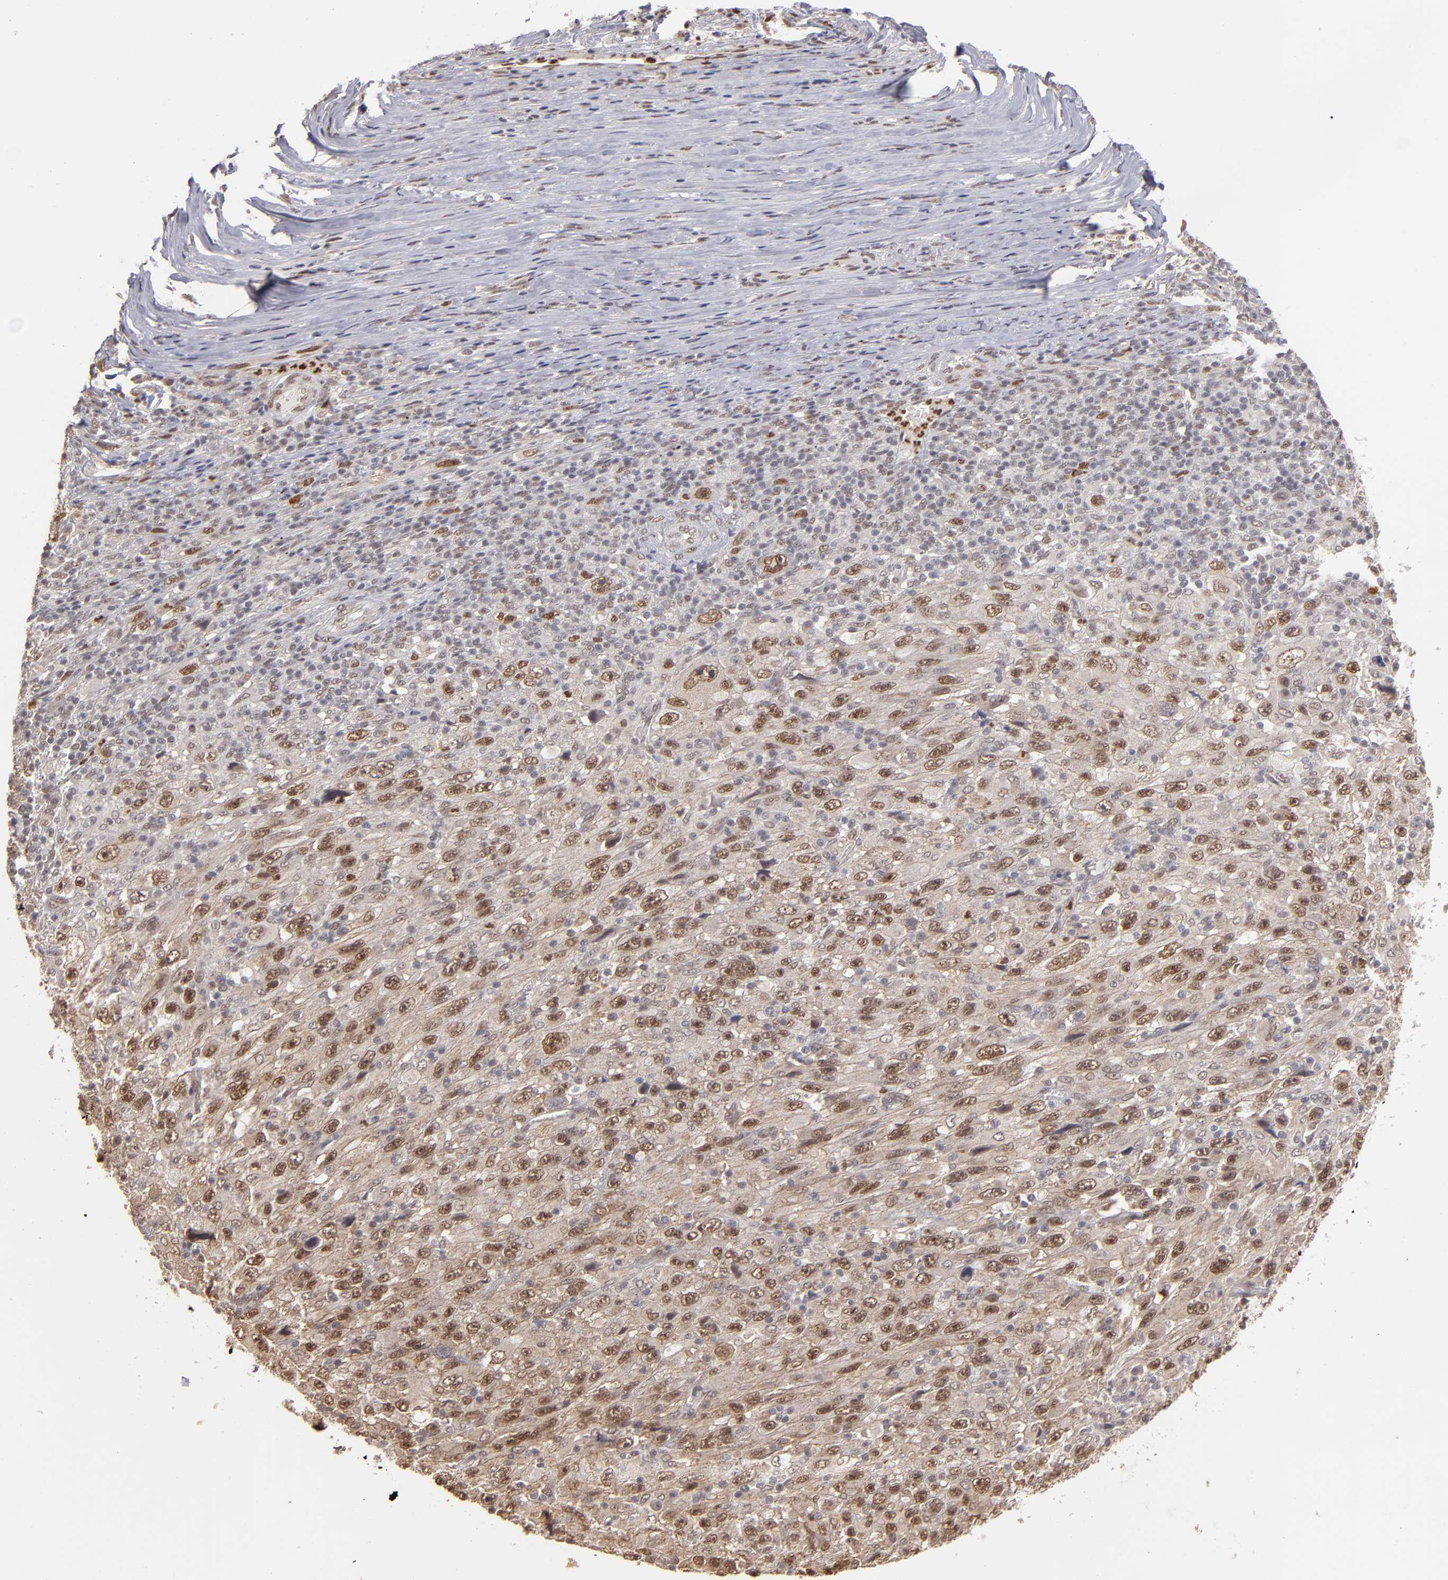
{"staining": {"intensity": "moderate", "quantity": ">75%", "location": "cytoplasmic/membranous,nuclear"}, "tissue": "melanoma", "cell_type": "Tumor cells", "image_type": "cancer", "snomed": [{"axis": "morphology", "description": "Malignant melanoma, Metastatic site"}, {"axis": "topography", "description": "Skin"}], "caption": "Brown immunohistochemical staining in human melanoma shows moderate cytoplasmic/membranous and nuclear positivity in about >75% of tumor cells.", "gene": "NFE2", "patient": {"sex": "female", "age": 56}}